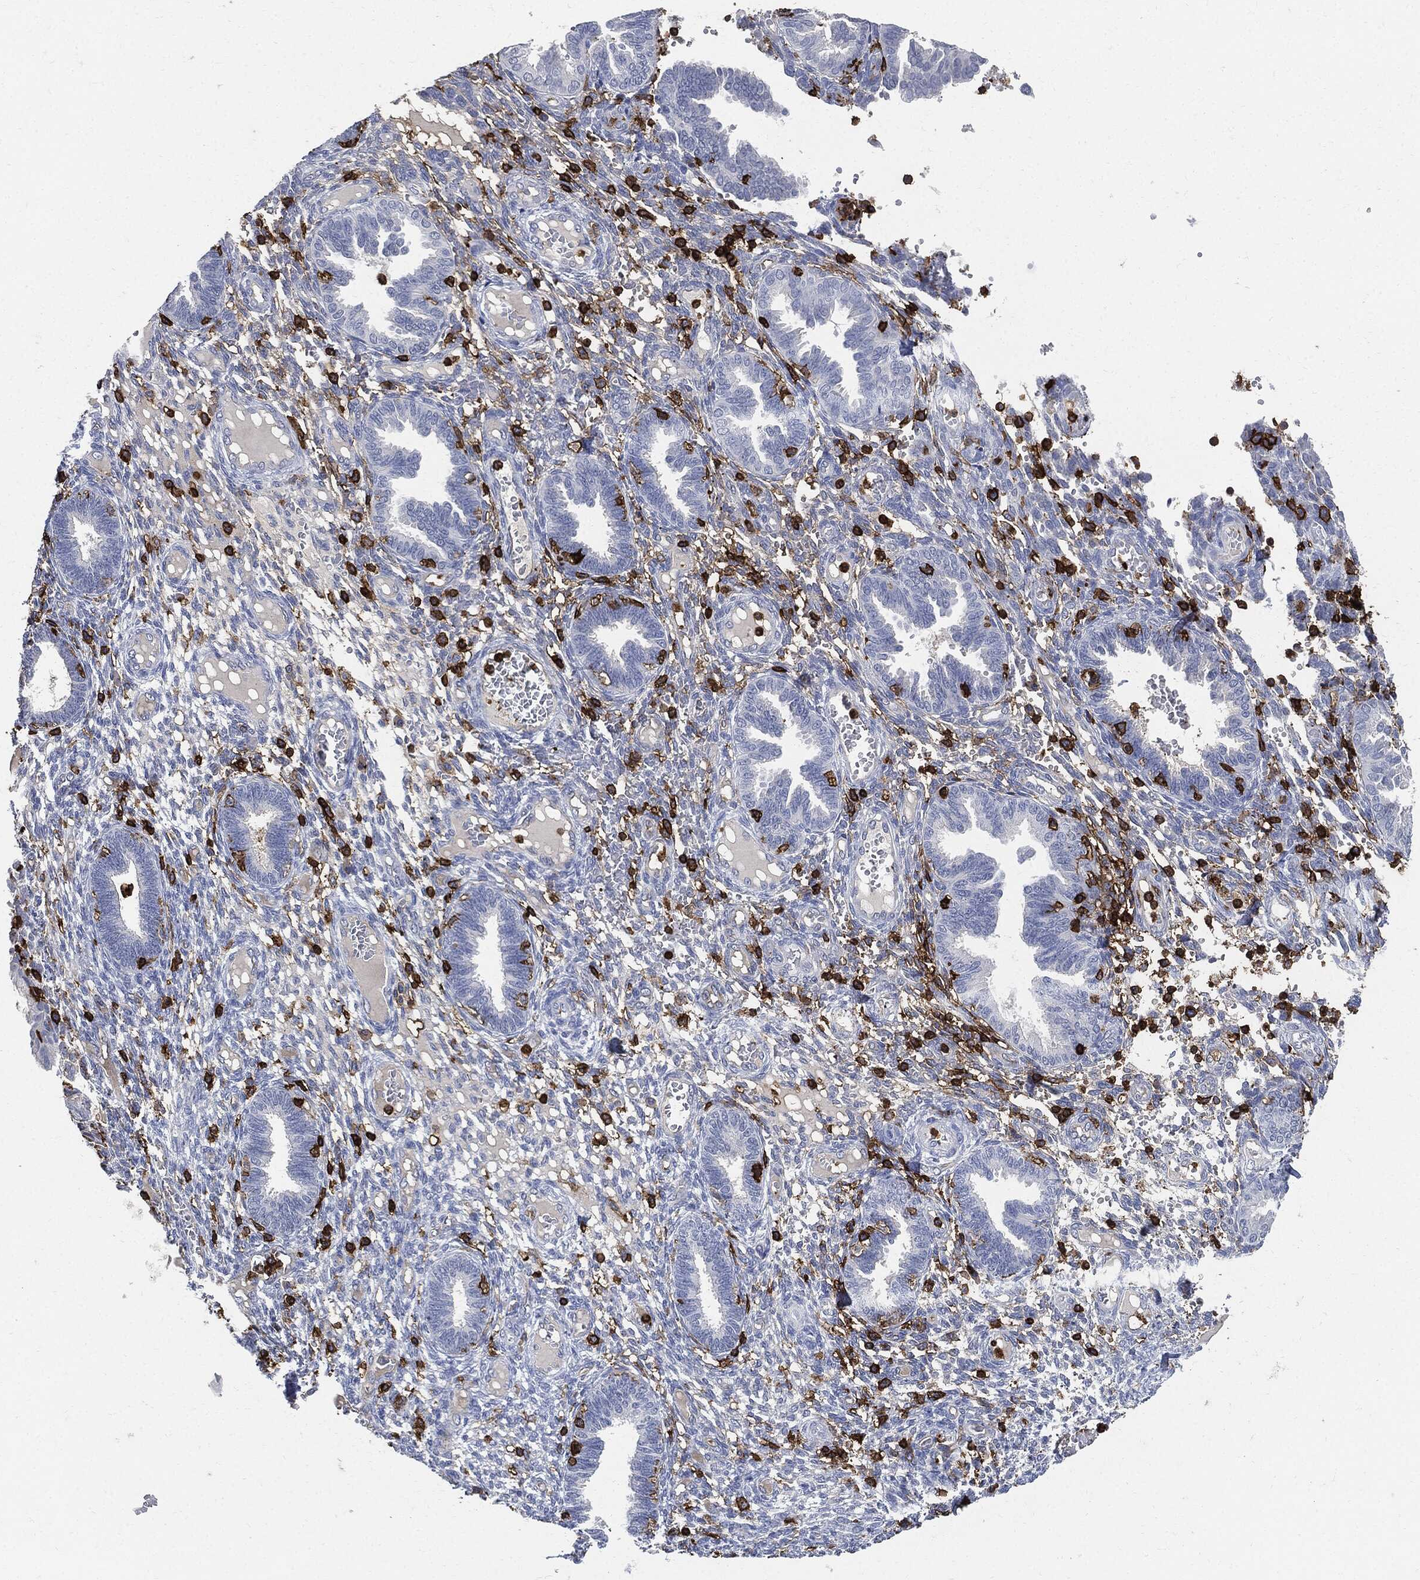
{"staining": {"intensity": "negative", "quantity": "none", "location": "none"}, "tissue": "endometrium", "cell_type": "Cells in endometrial stroma", "image_type": "normal", "snomed": [{"axis": "morphology", "description": "Normal tissue, NOS"}, {"axis": "topography", "description": "Endometrium"}], "caption": "IHC histopathology image of normal endometrium: endometrium stained with DAB displays no significant protein staining in cells in endometrial stroma.", "gene": "PTPRC", "patient": {"sex": "female", "age": 42}}